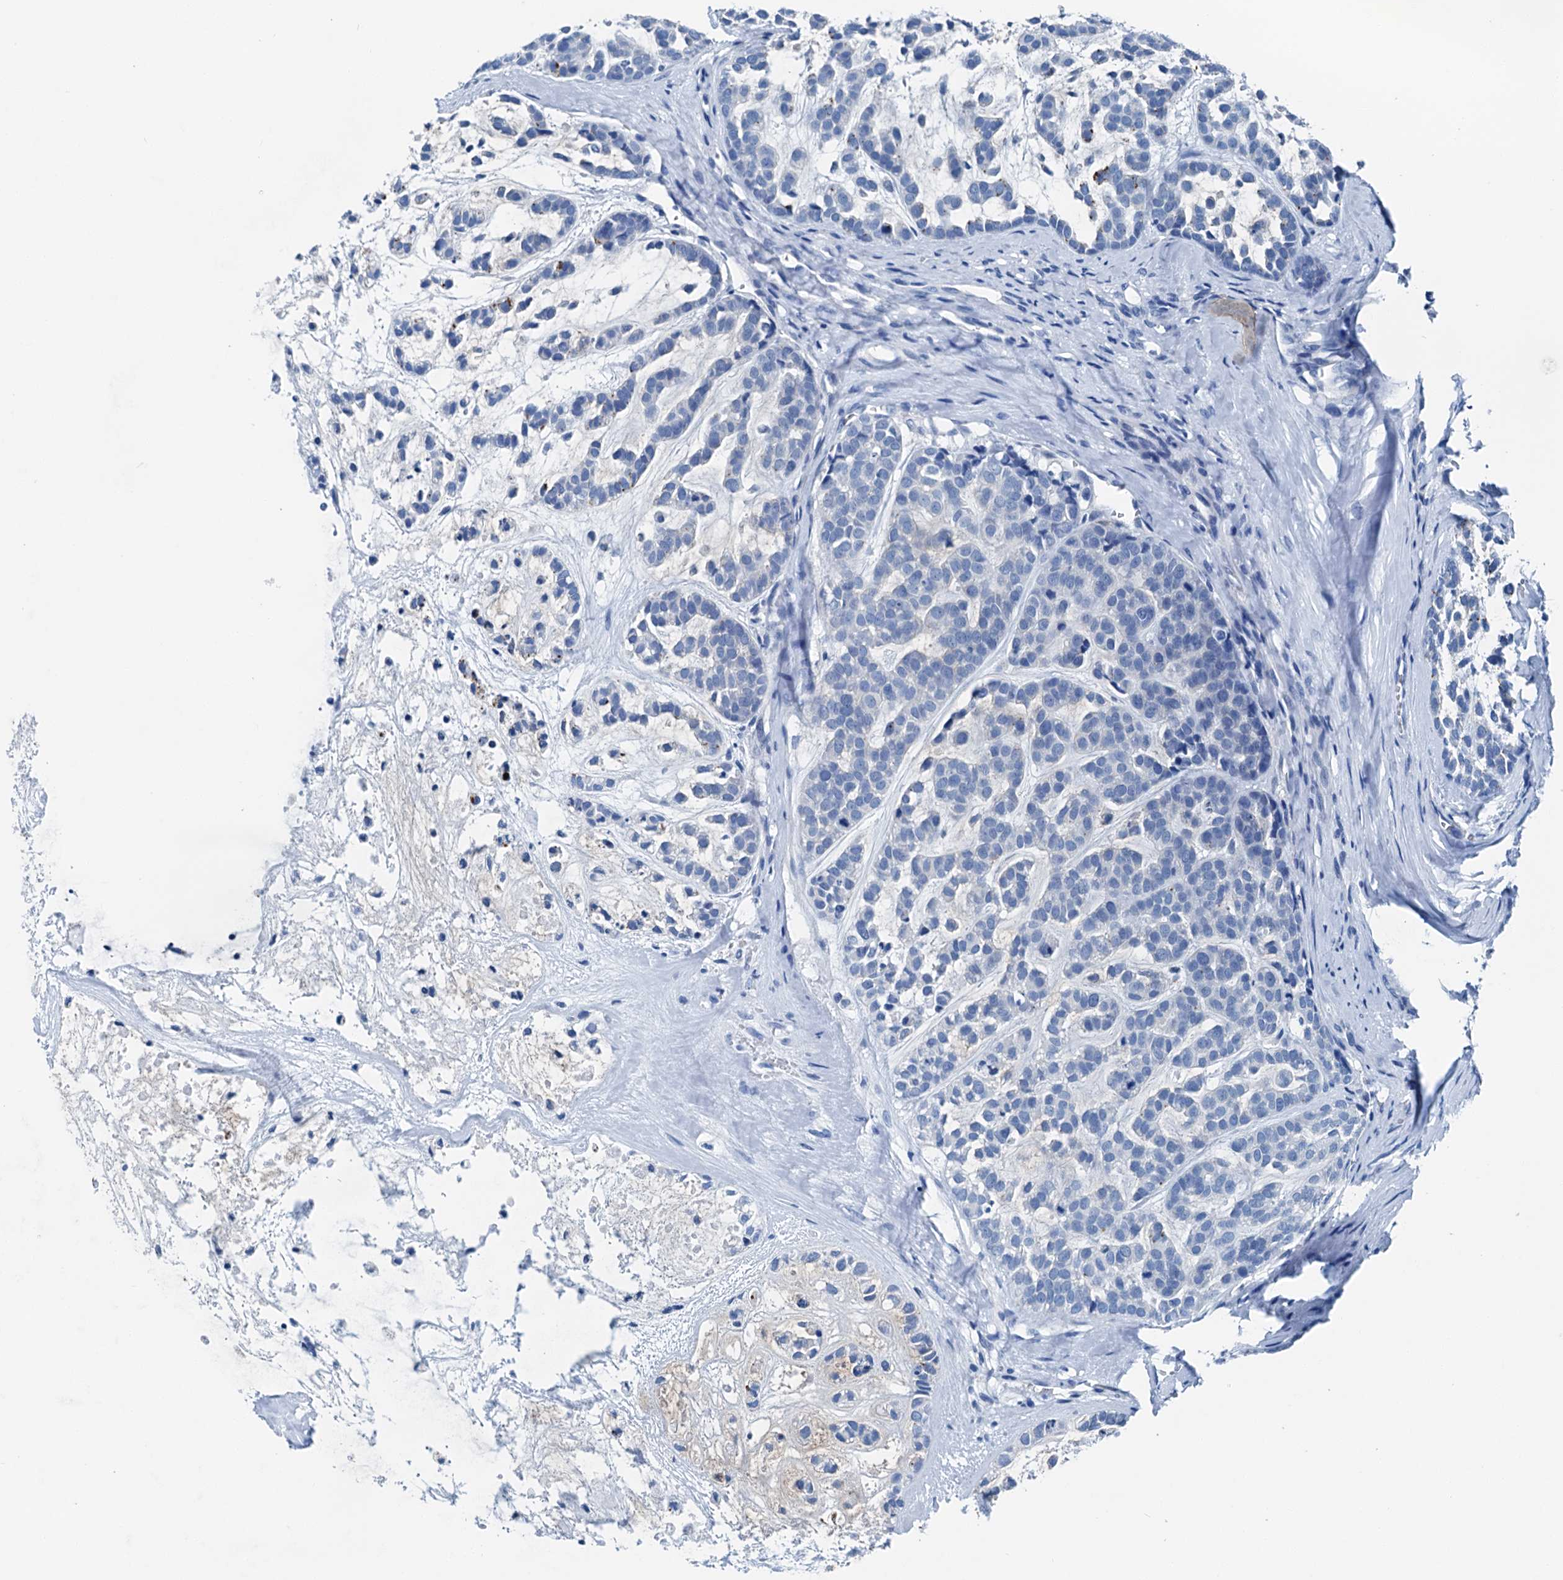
{"staining": {"intensity": "negative", "quantity": "none", "location": "none"}, "tissue": "head and neck cancer", "cell_type": "Tumor cells", "image_type": "cancer", "snomed": [{"axis": "morphology", "description": "Adenocarcinoma, NOS"}, {"axis": "morphology", "description": "Adenoma, NOS"}, {"axis": "topography", "description": "Head-Neck"}], "caption": "DAB immunohistochemical staining of head and neck cancer (adenoma) demonstrates no significant staining in tumor cells.", "gene": "CBLN3", "patient": {"sex": "female", "age": 55}}